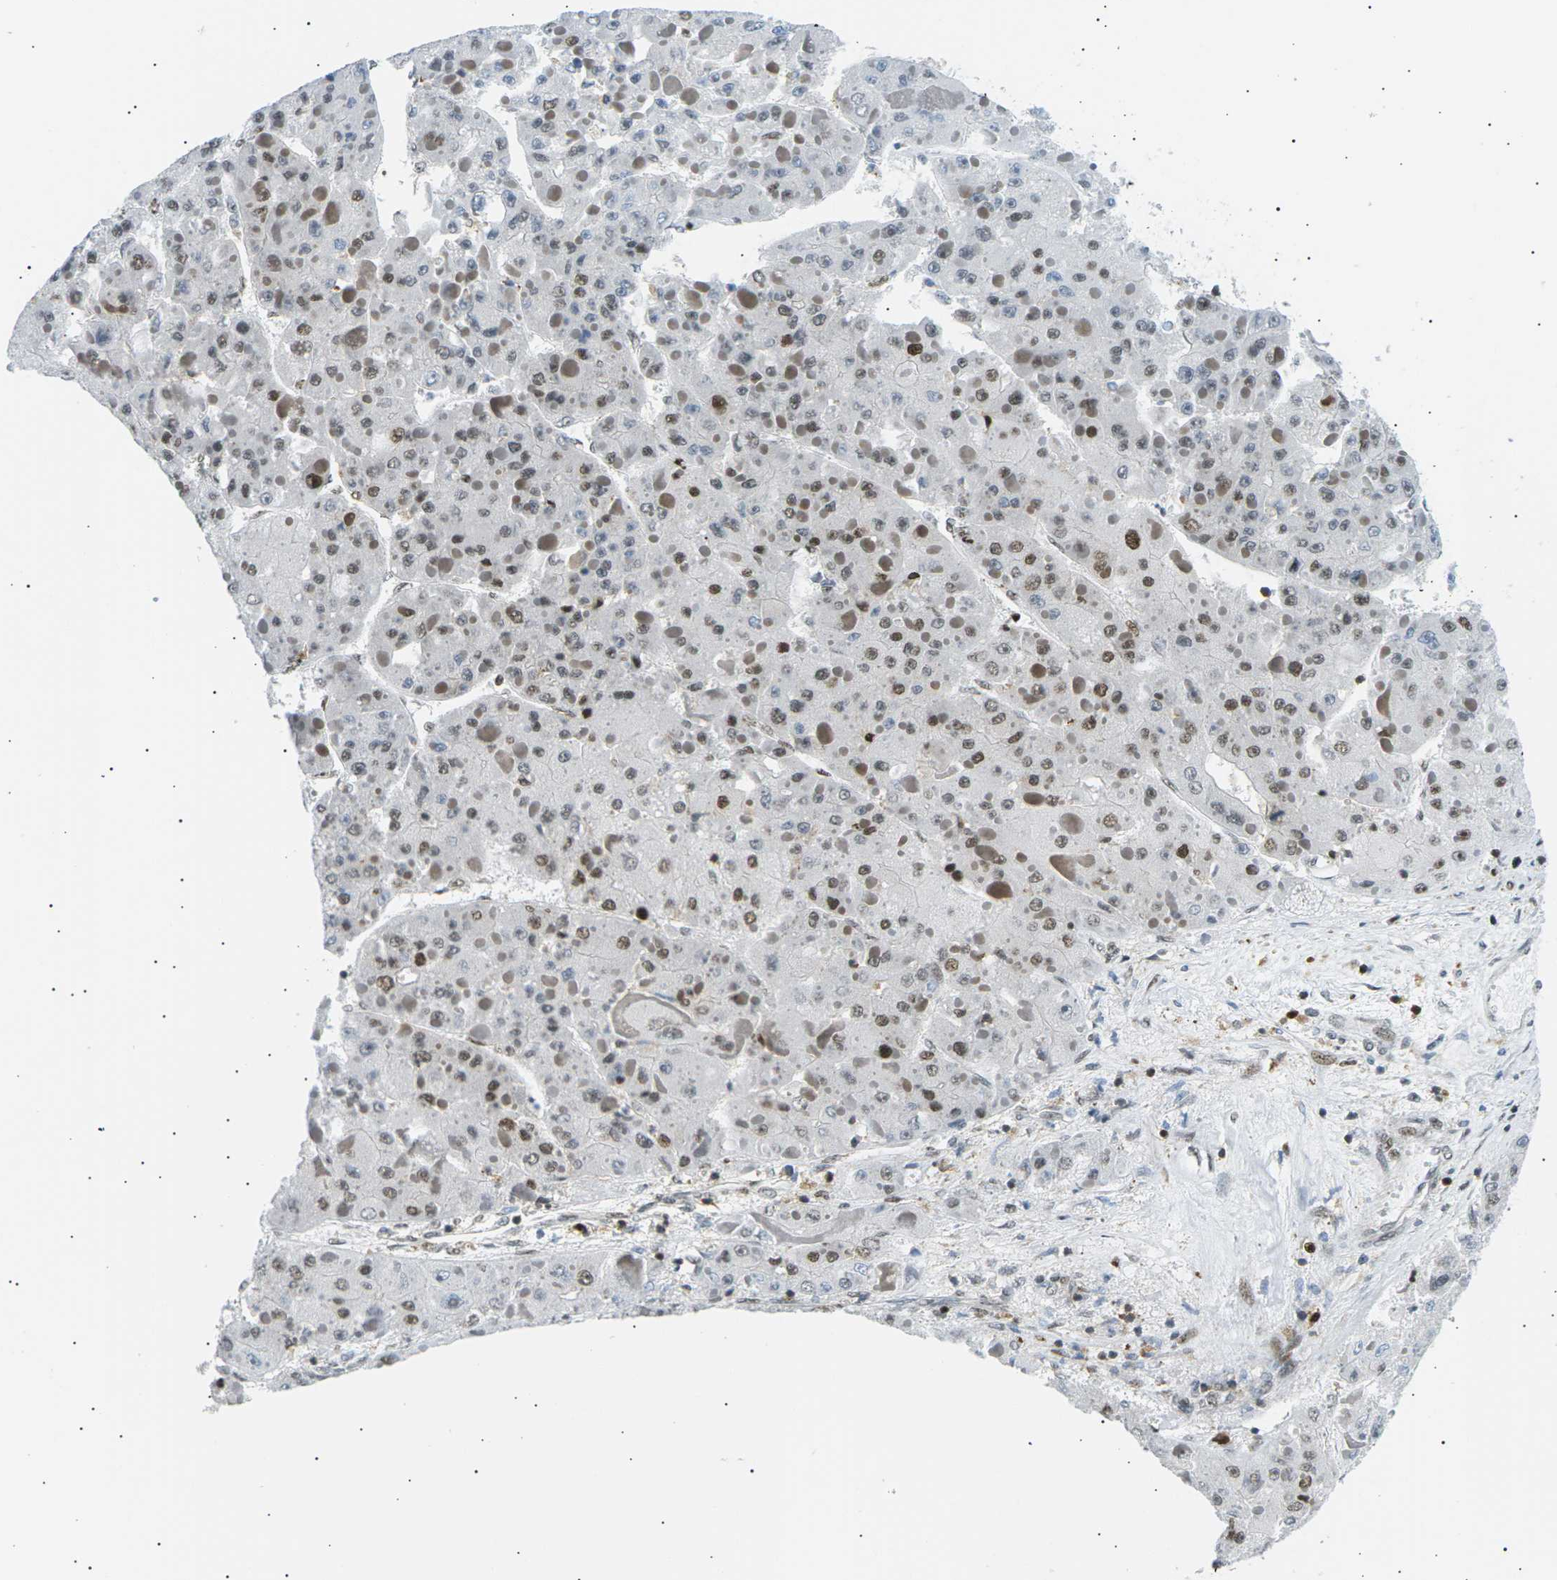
{"staining": {"intensity": "moderate", "quantity": "25%-75%", "location": "nuclear"}, "tissue": "liver cancer", "cell_type": "Tumor cells", "image_type": "cancer", "snomed": [{"axis": "morphology", "description": "Carcinoma, Hepatocellular, NOS"}, {"axis": "topography", "description": "Liver"}], "caption": "DAB immunohistochemical staining of hepatocellular carcinoma (liver) displays moderate nuclear protein expression in about 25%-75% of tumor cells. The staining is performed using DAB brown chromogen to label protein expression. The nuclei are counter-stained blue using hematoxylin.", "gene": "RPA2", "patient": {"sex": "female", "age": 73}}